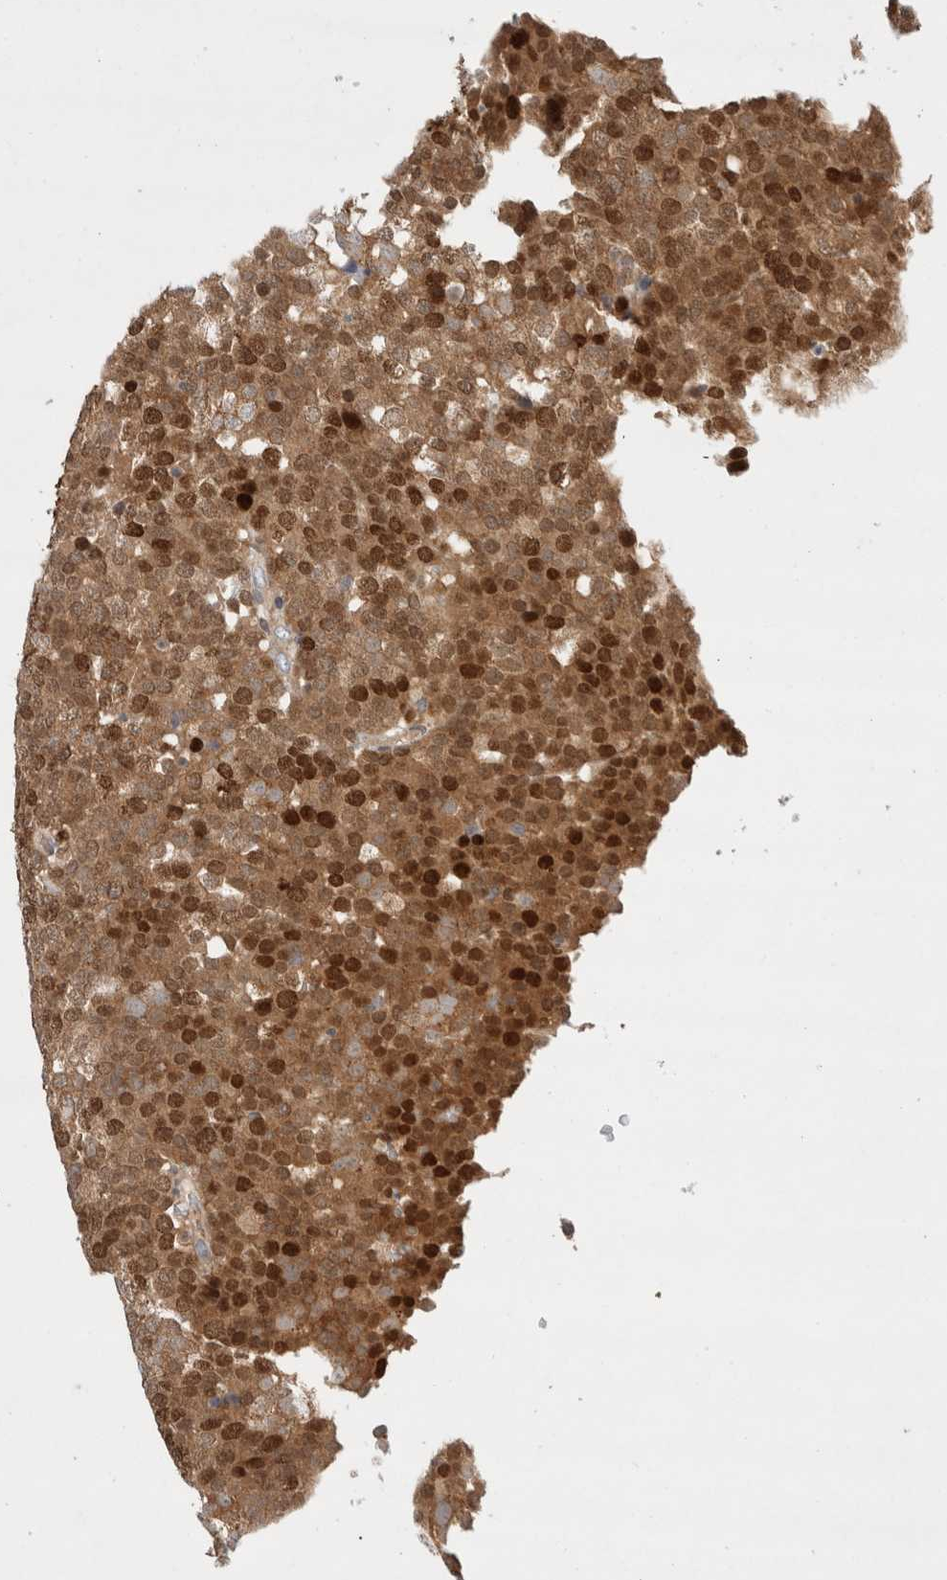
{"staining": {"intensity": "strong", "quantity": "25%-75%", "location": "cytoplasmic/membranous,nuclear"}, "tissue": "testis cancer", "cell_type": "Tumor cells", "image_type": "cancer", "snomed": [{"axis": "morphology", "description": "Seminoma, NOS"}, {"axis": "topography", "description": "Testis"}], "caption": "Testis cancer stained with DAB immunohistochemistry (IHC) exhibits high levels of strong cytoplasmic/membranous and nuclear positivity in about 25%-75% of tumor cells. Nuclei are stained in blue.", "gene": "CDCA7L", "patient": {"sex": "male", "age": 71}}